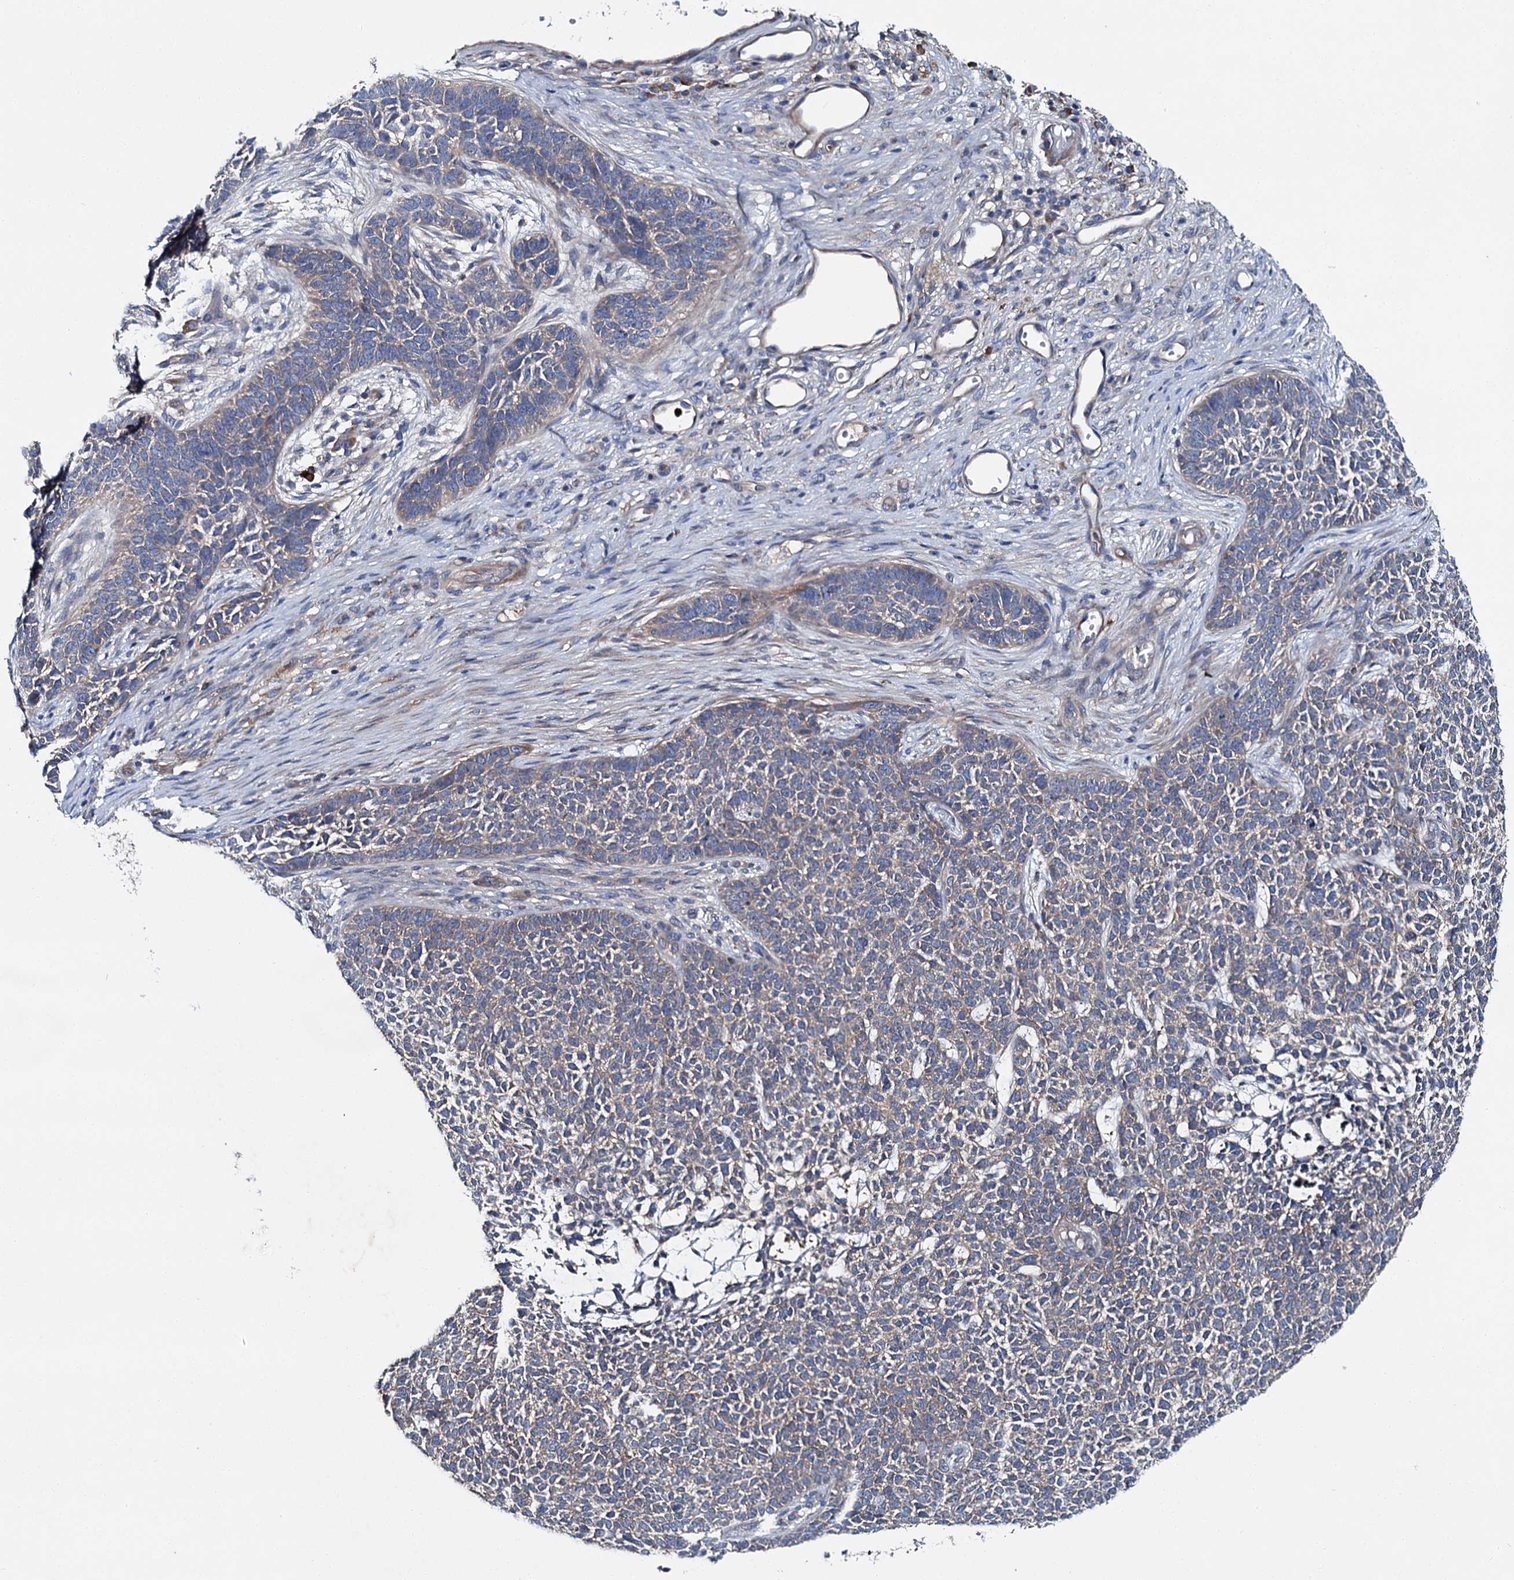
{"staining": {"intensity": "weak", "quantity": "25%-75%", "location": "cytoplasmic/membranous"}, "tissue": "skin cancer", "cell_type": "Tumor cells", "image_type": "cancer", "snomed": [{"axis": "morphology", "description": "Basal cell carcinoma"}, {"axis": "topography", "description": "Skin"}], "caption": "Skin basal cell carcinoma tissue displays weak cytoplasmic/membranous expression in approximately 25%-75% of tumor cells", "gene": "SLC22A25", "patient": {"sex": "female", "age": 84}}